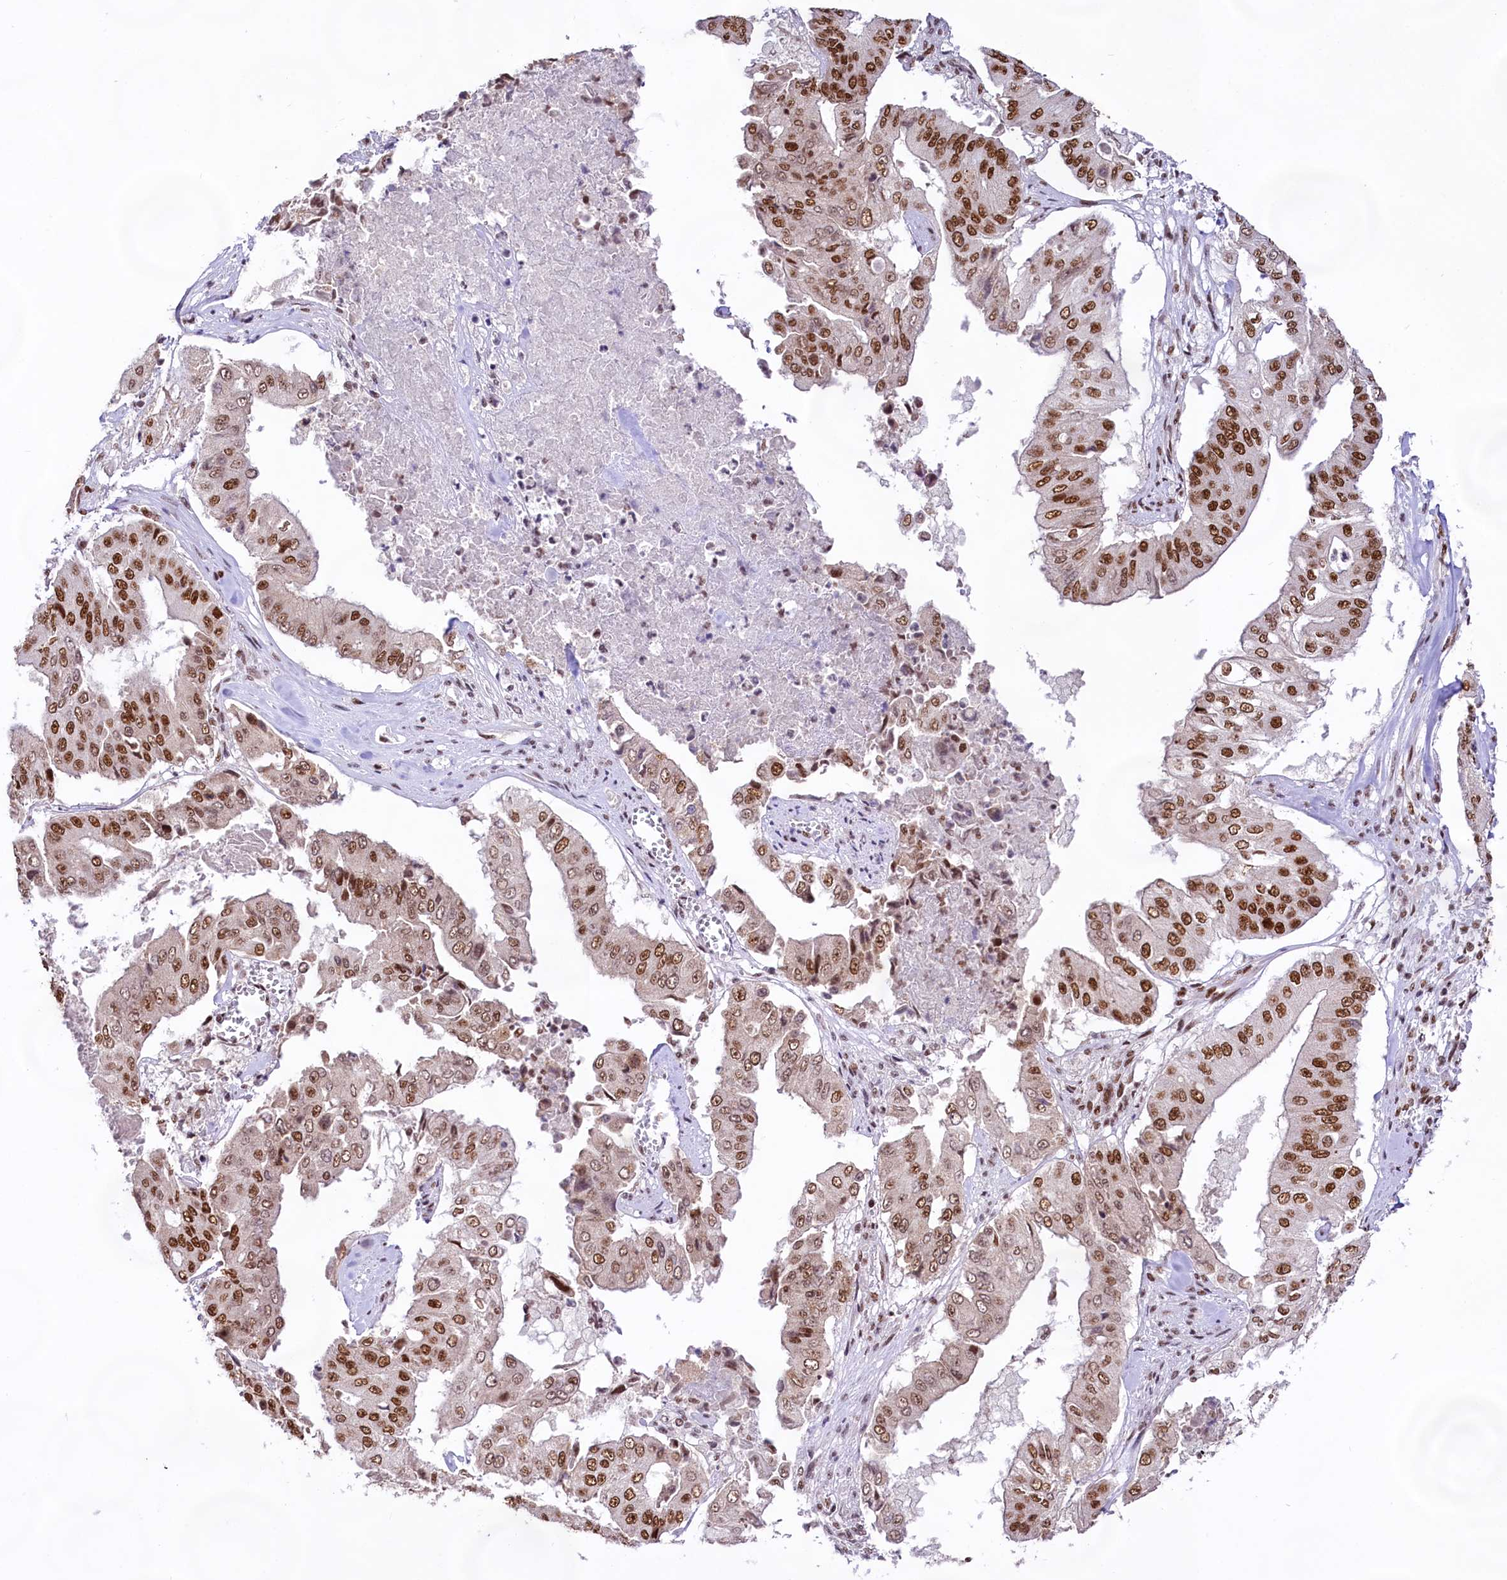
{"staining": {"intensity": "strong", "quantity": ">75%", "location": "nuclear"}, "tissue": "pancreatic cancer", "cell_type": "Tumor cells", "image_type": "cancer", "snomed": [{"axis": "morphology", "description": "Adenocarcinoma, NOS"}, {"axis": "topography", "description": "Pancreas"}], "caption": "Tumor cells exhibit high levels of strong nuclear staining in about >75% of cells in human pancreatic cancer. (DAB = brown stain, brightfield microscopy at high magnification).", "gene": "HIRA", "patient": {"sex": "female", "age": 77}}